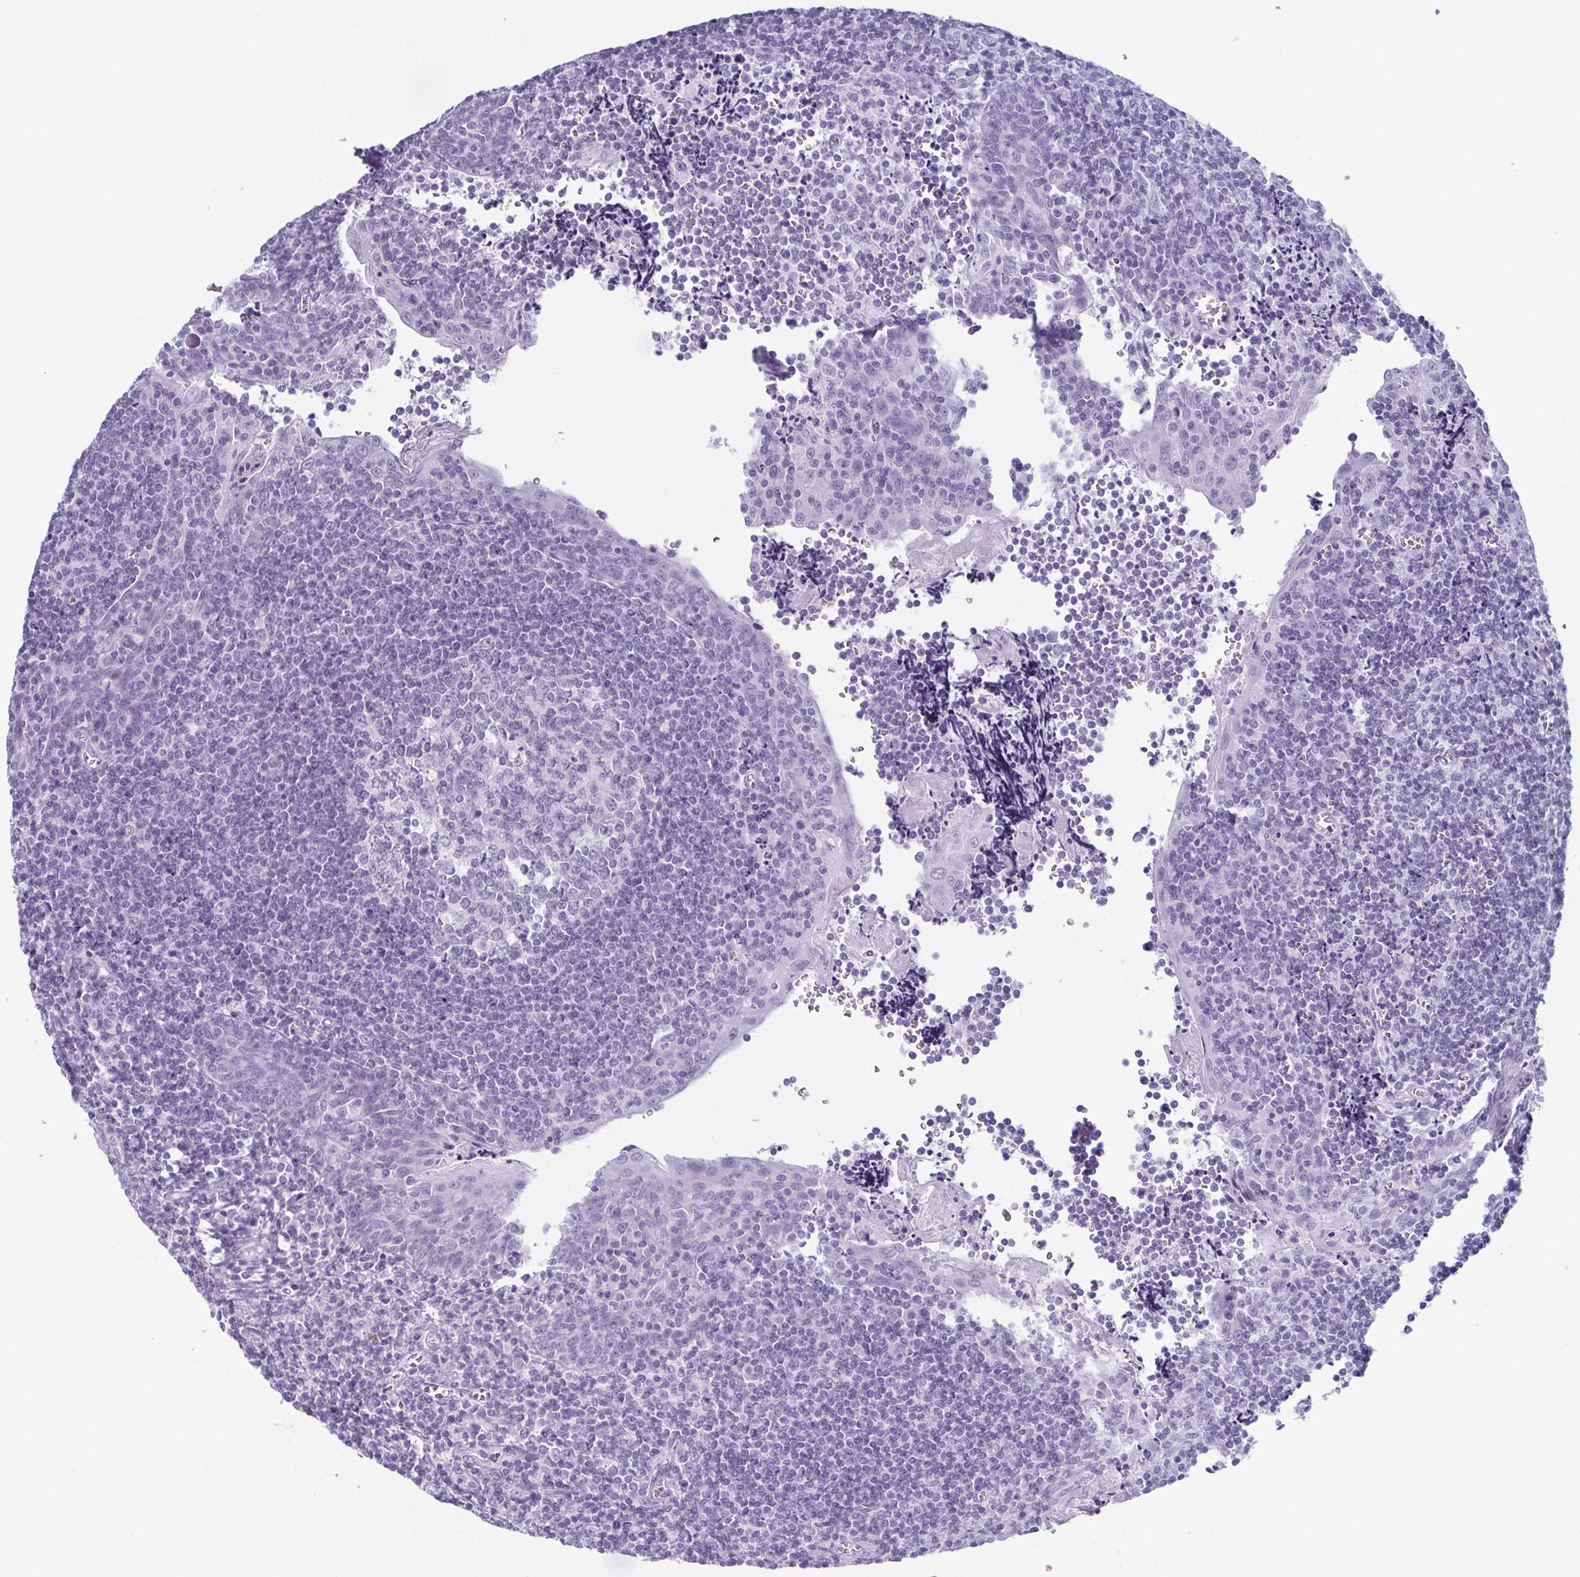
{"staining": {"intensity": "negative", "quantity": "none", "location": "none"}, "tissue": "tonsil", "cell_type": "Germinal center cells", "image_type": "normal", "snomed": [{"axis": "morphology", "description": "Normal tissue, NOS"}, {"axis": "morphology", "description": "Inflammation, NOS"}, {"axis": "topography", "description": "Tonsil"}], "caption": "Human tonsil stained for a protein using immunohistochemistry (IHC) demonstrates no expression in germinal center cells.", "gene": "ENKUR", "patient": {"sex": "female", "age": 31}}